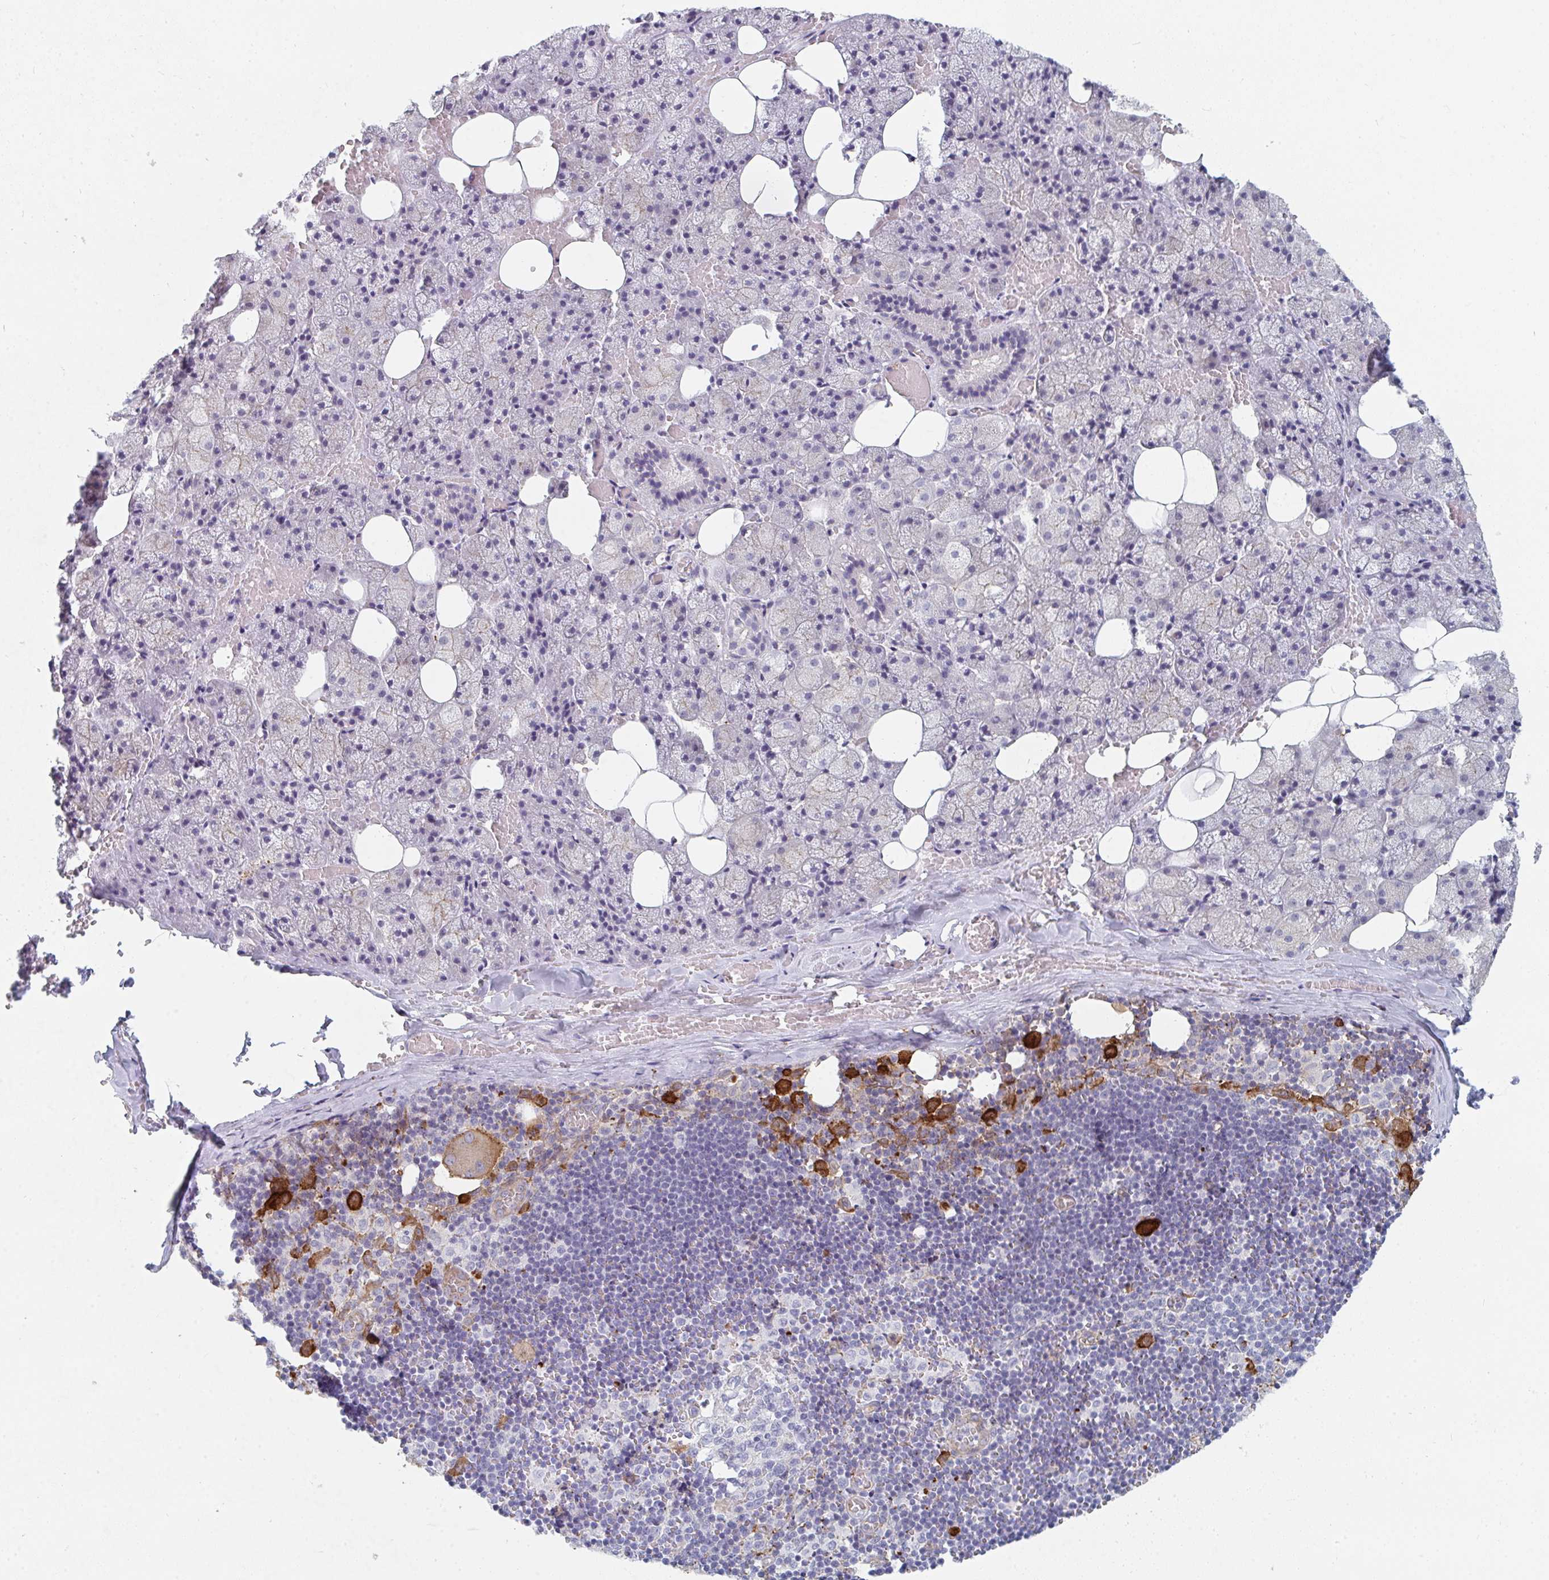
{"staining": {"intensity": "negative", "quantity": "none", "location": "none"}, "tissue": "salivary gland", "cell_type": "Glandular cells", "image_type": "normal", "snomed": [{"axis": "morphology", "description": "Normal tissue, NOS"}, {"axis": "topography", "description": "Salivary gland"}, {"axis": "topography", "description": "Peripheral nerve tissue"}], "caption": "This is an immunohistochemistry micrograph of benign salivary gland. There is no expression in glandular cells.", "gene": "DAB2", "patient": {"sex": "male", "age": 38}}